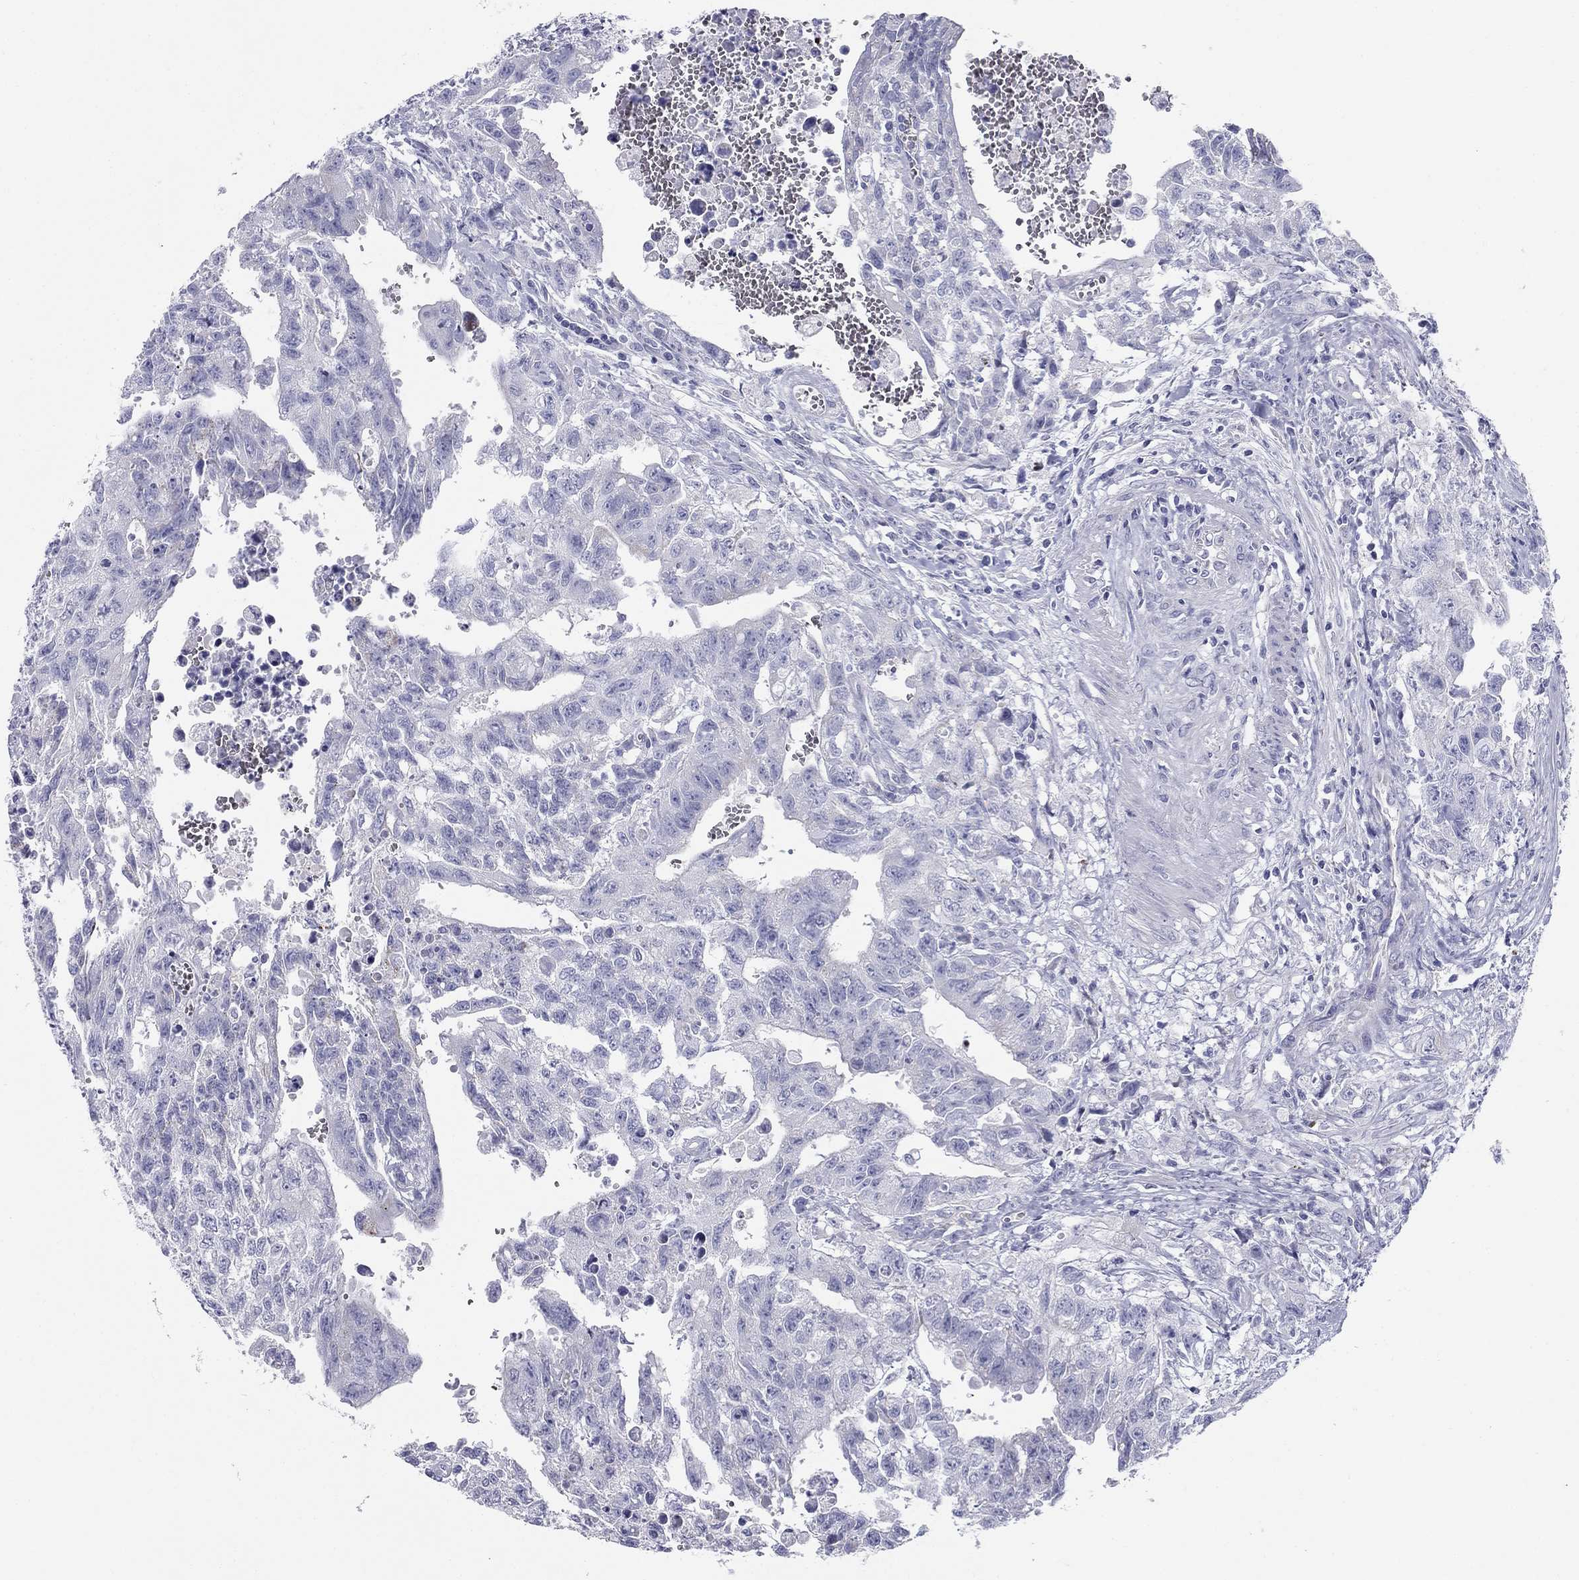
{"staining": {"intensity": "negative", "quantity": "none", "location": "none"}, "tissue": "testis cancer", "cell_type": "Tumor cells", "image_type": "cancer", "snomed": [{"axis": "morphology", "description": "Carcinoma, Embryonal, NOS"}, {"axis": "topography", "description": "Testis"}], "caption": "Micrograph shows no significant protein expression in tumor cells of testis cancer.", "gene": "ZP2", "patient": {"sex": "male", "age": 24}}